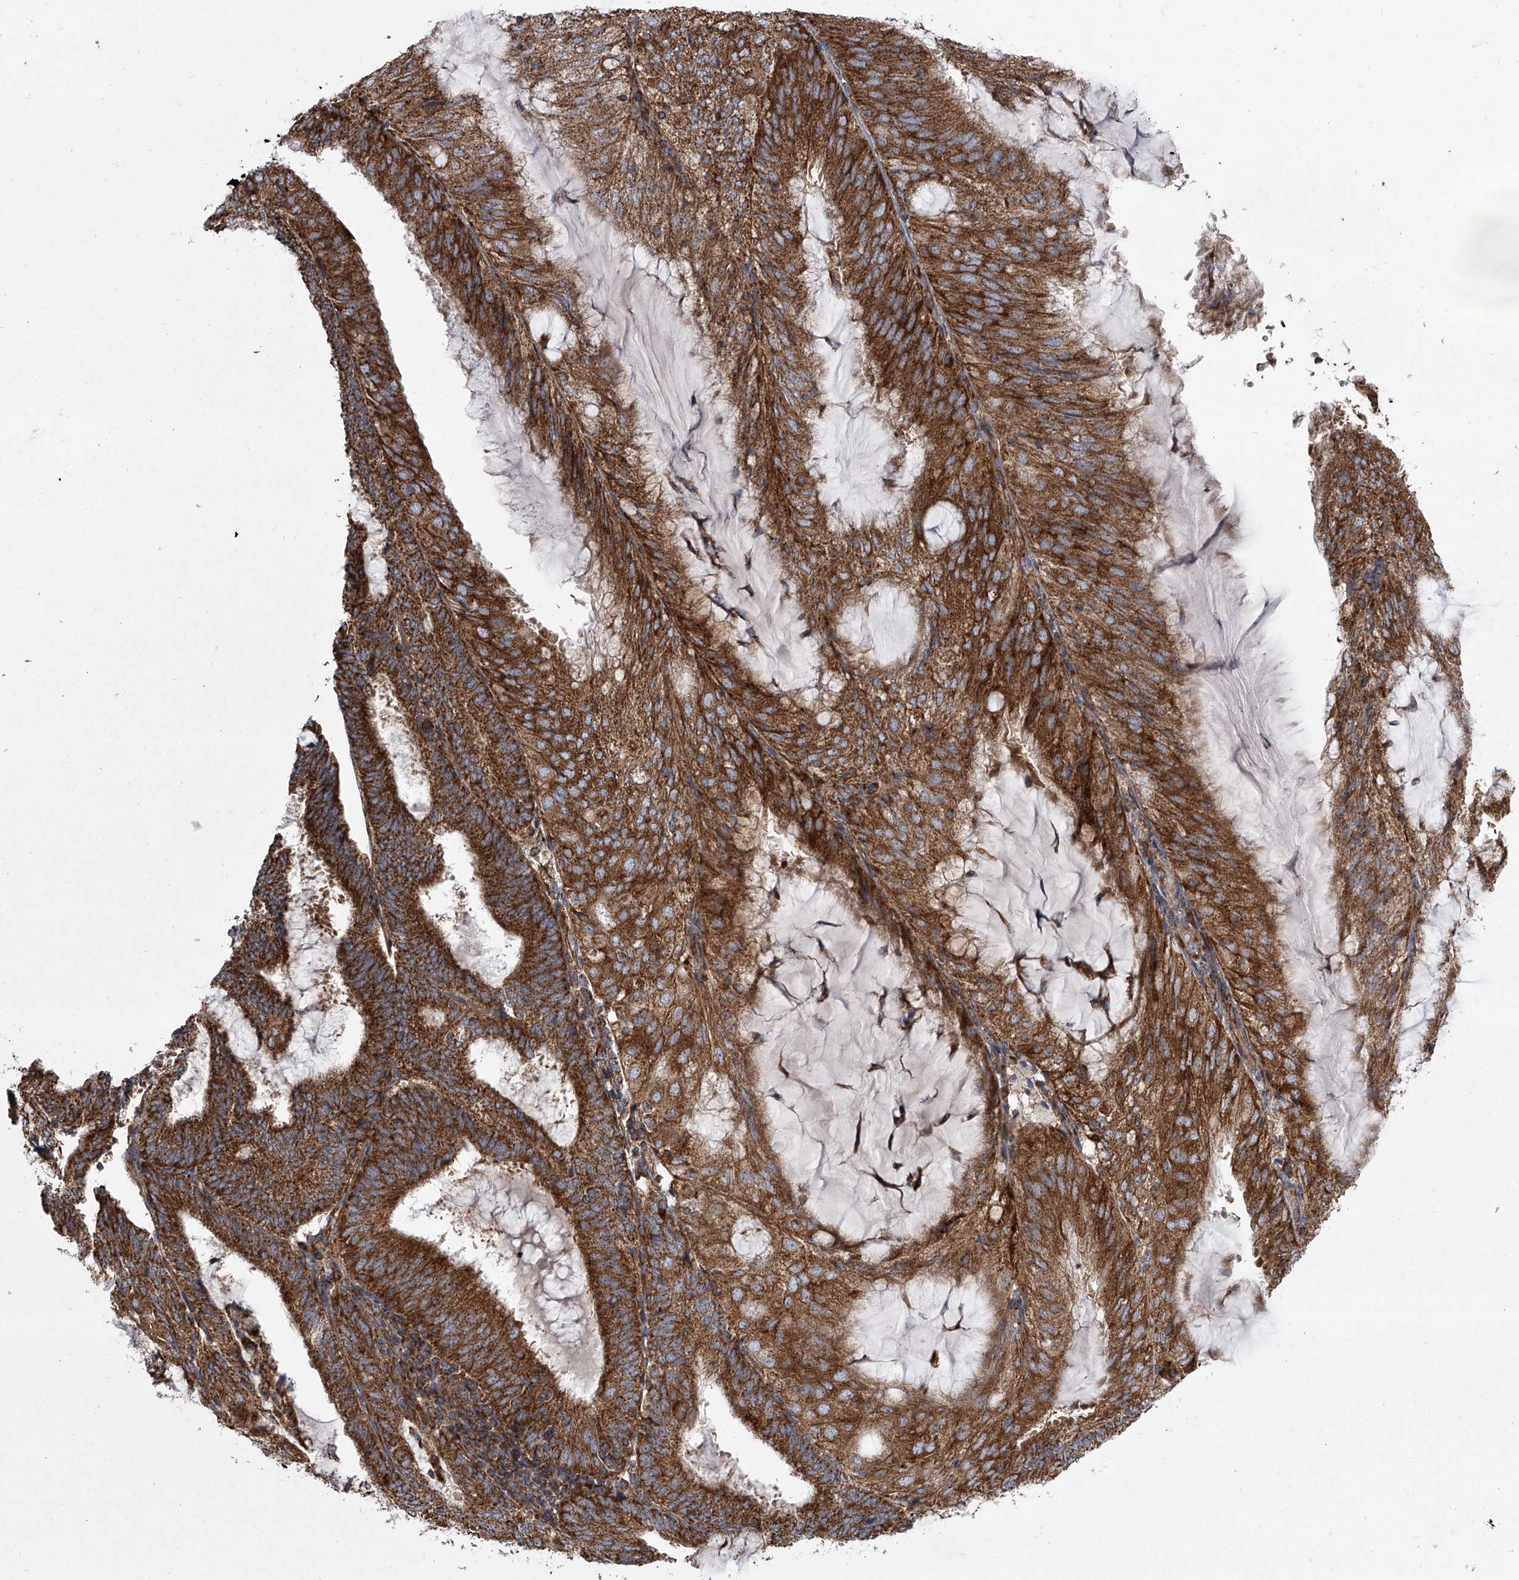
{"staining": {"intensity": "strong", "quantity": ">75%", "location": "cytoplasmic/membranous"}, "tissue": "endometrial cancer", "cell_type": "Tumor cells", "image_type": "cancer", "snomed": [{"axis": "morphology", "description": "Adenocarcinoma, NOS"}, {"axis": "topography", "description": "Endometrium"}], "caption": "Endometrial cancer stained for a protein reveals strong cytoplasmic/membranous positivity in tumor cells.", "gene": "ZC3H15", "patient": {"sex": "female", "age": 81}}